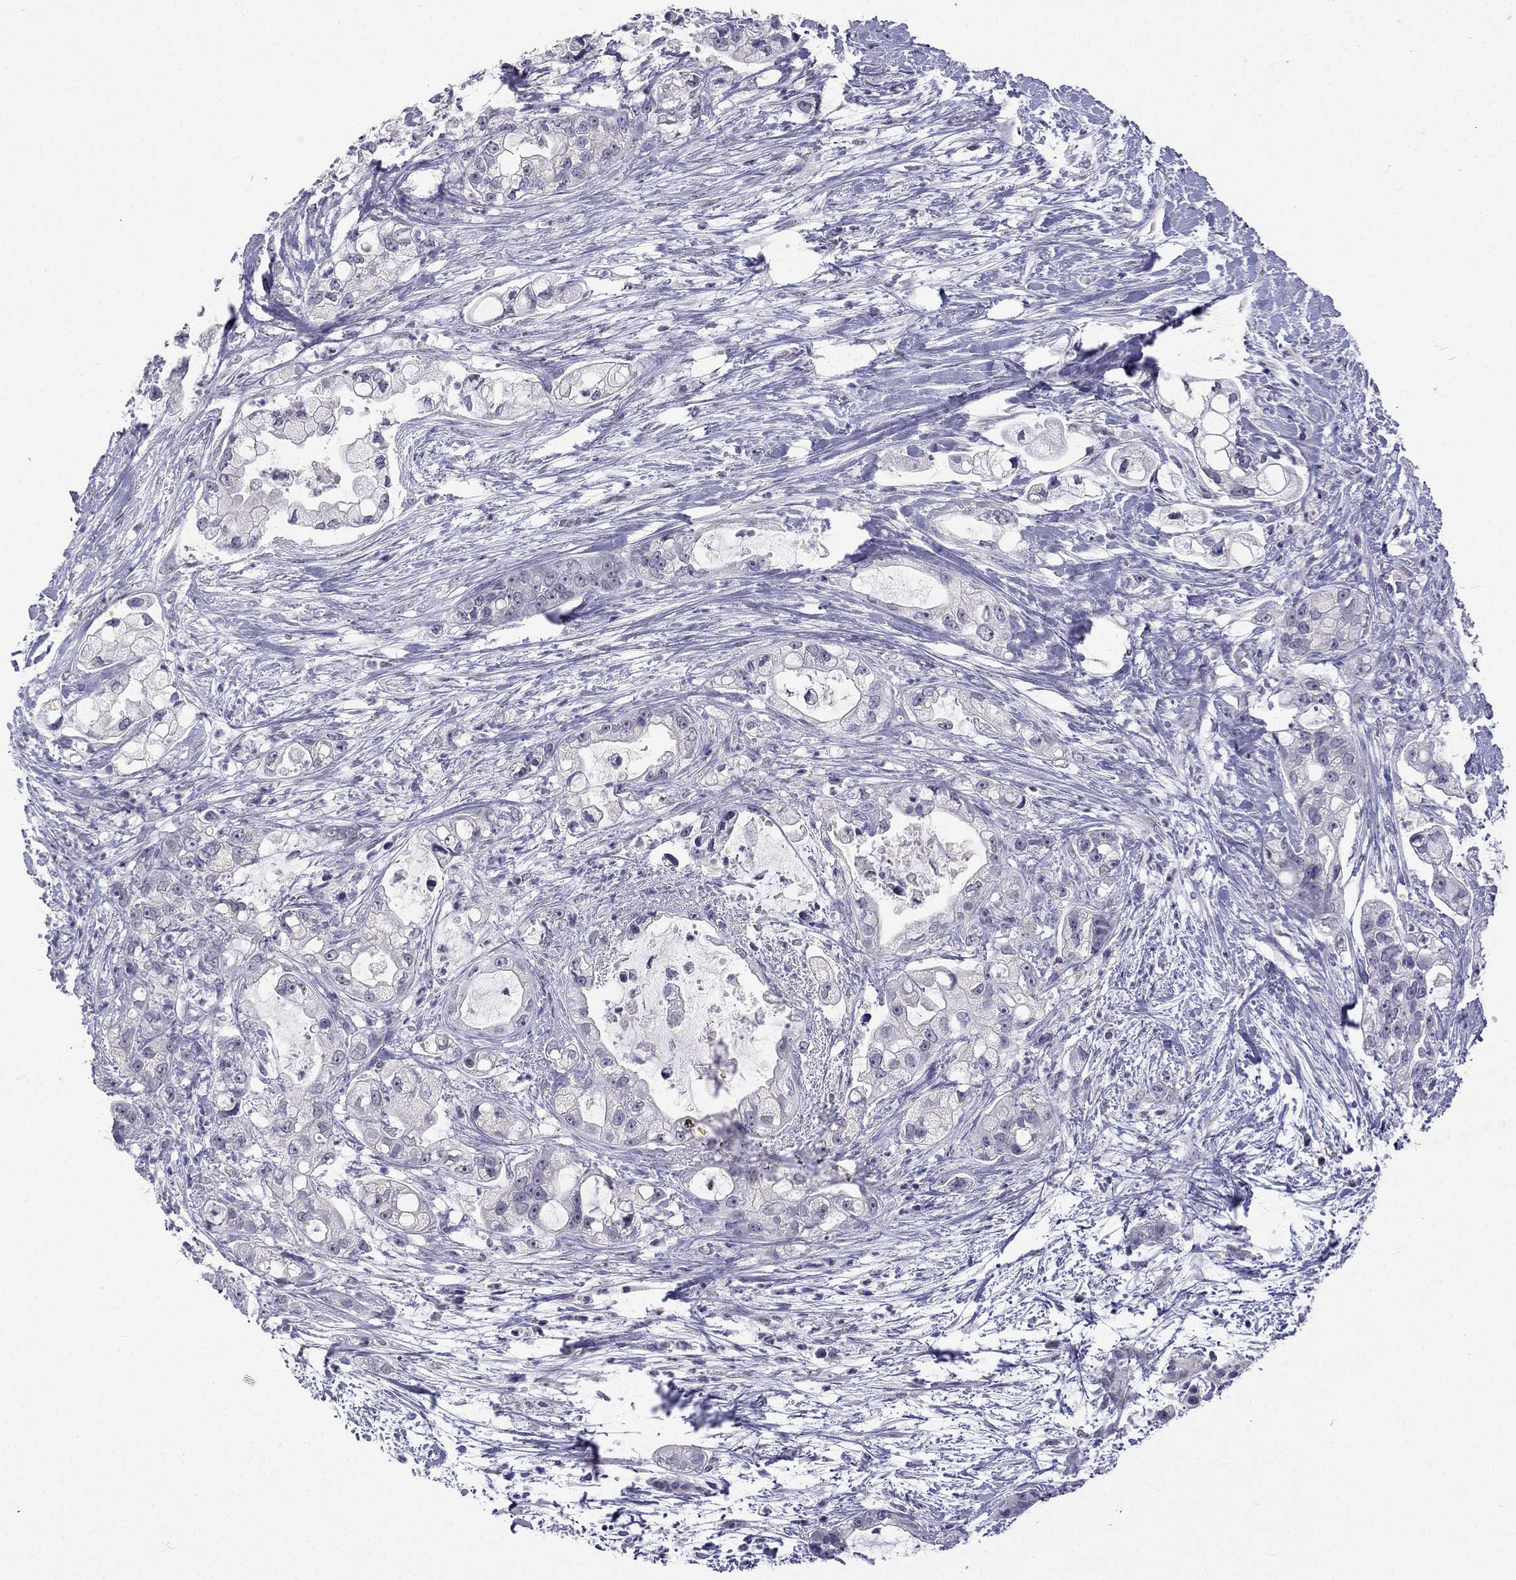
{"staining": {"intensity": "negative", "quantity": "none", "location": "none"}, "tissue": "pancreatic cancer", "cell_type": "Tumor cells", "image_type": "cancer", "snomed": [{"axis": "morphology", "description": "Adenocarcinoma, NOS"}, {"axis": "topography", "description": "Pancreas"}], "caption": "Protein analysis of adenocarcinoma (pancreatic) exhibits no significant positivity in tumor cells.", "gene": "C5orf49", "patient": {"sex": "female", "age": 69}}